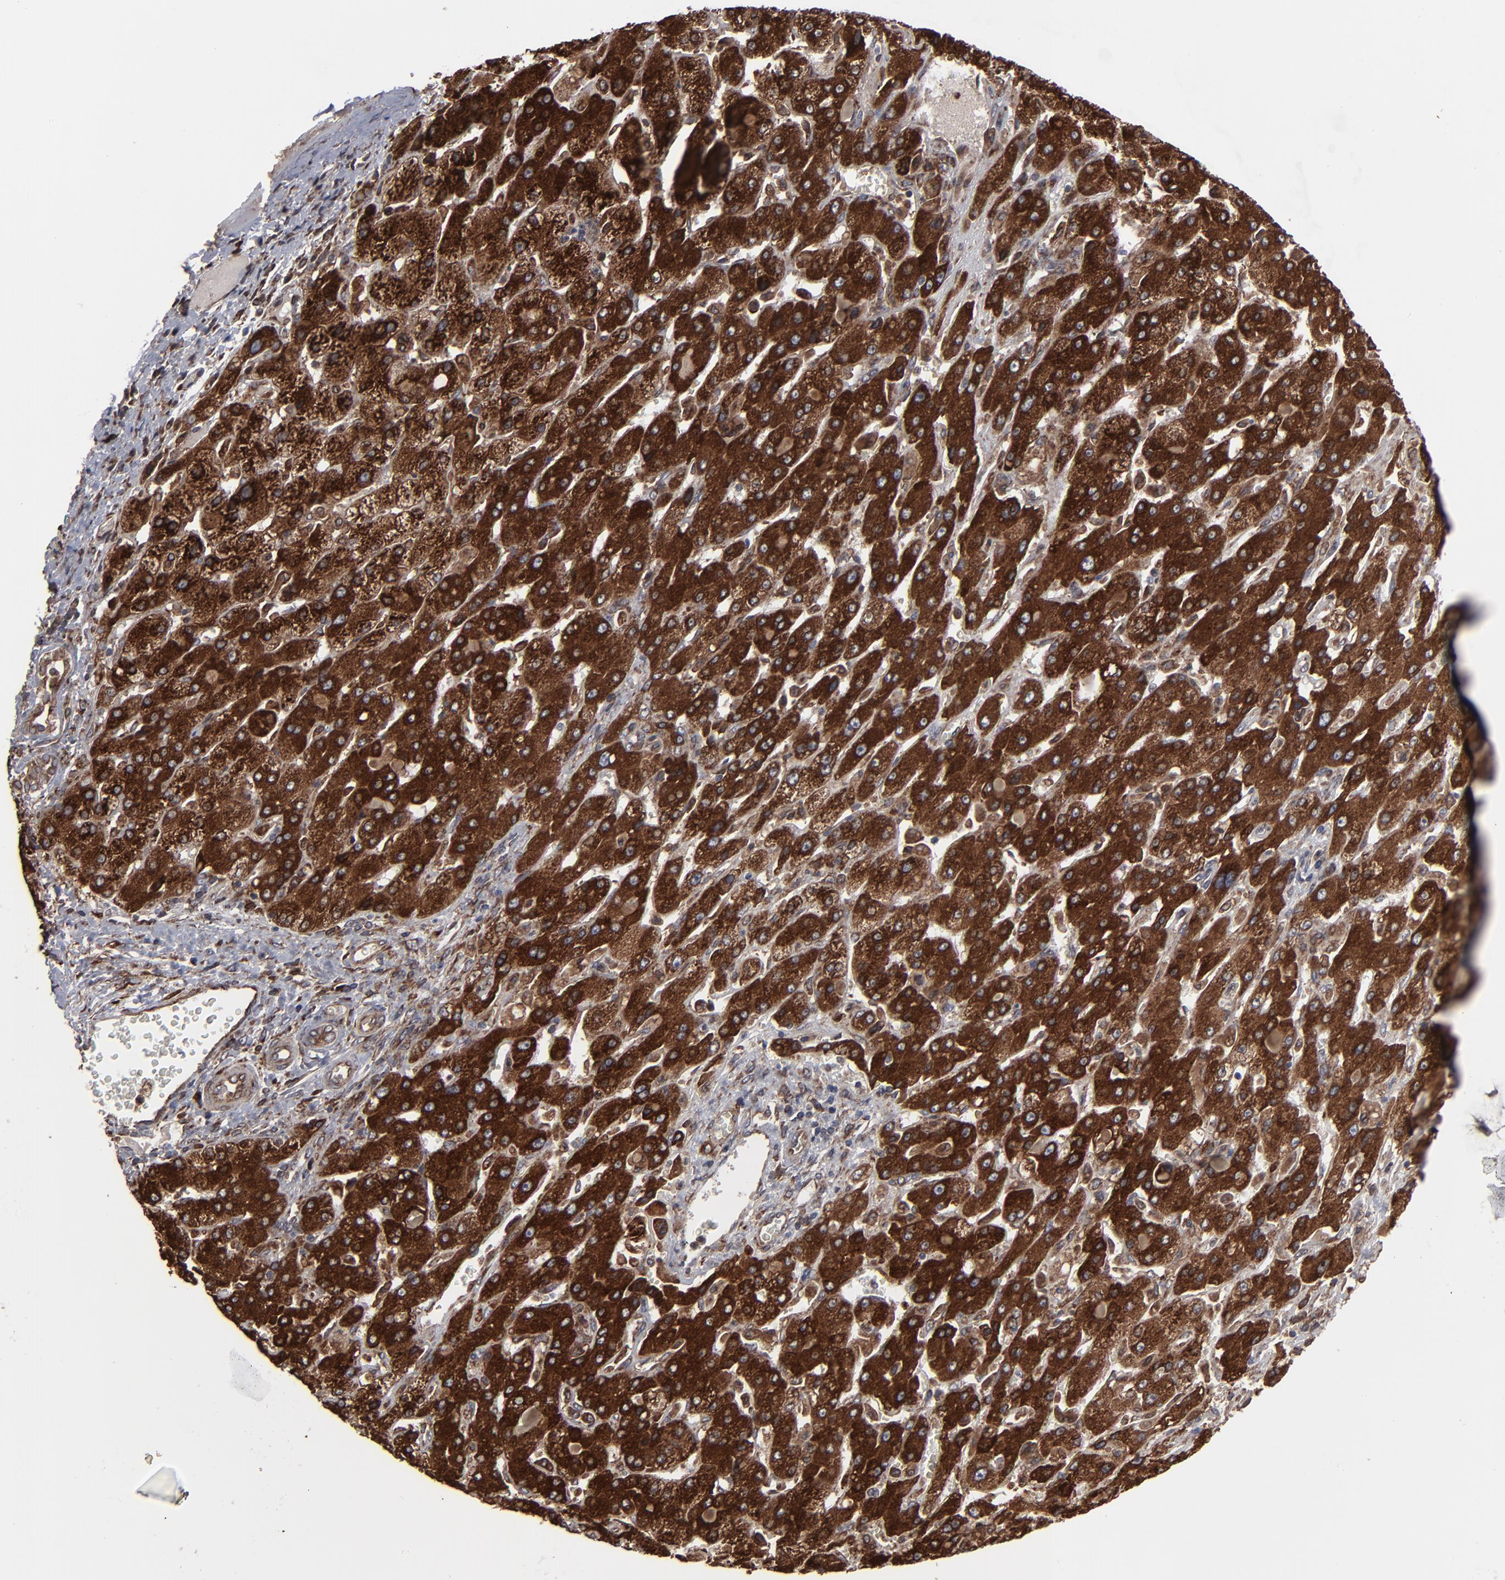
{"staining": {"intensity": "strong", "quantity": ">75%", "location": "cytoplasmic/membranous"}, "tissue": "liver cancer", "cell_type": "Tumor cells", "image_type": "cancer", "snomed": [{"axis": "morphology", "description": "Cholangiocarcinoma"}, {"axis": "topography", "description": "Liver"}], "caption": "Tumor cells display strong cytoplasmic/membranous expression in approximately >75% of cells in liver cancer (cholangiocarcinoma). (DAB (3,3'-diaminobenzidine) IHC, brown staining for protein, blue staining for nuclei).", "gene": "CNIH1", "patient": {"sex": "female", "age": 52}}